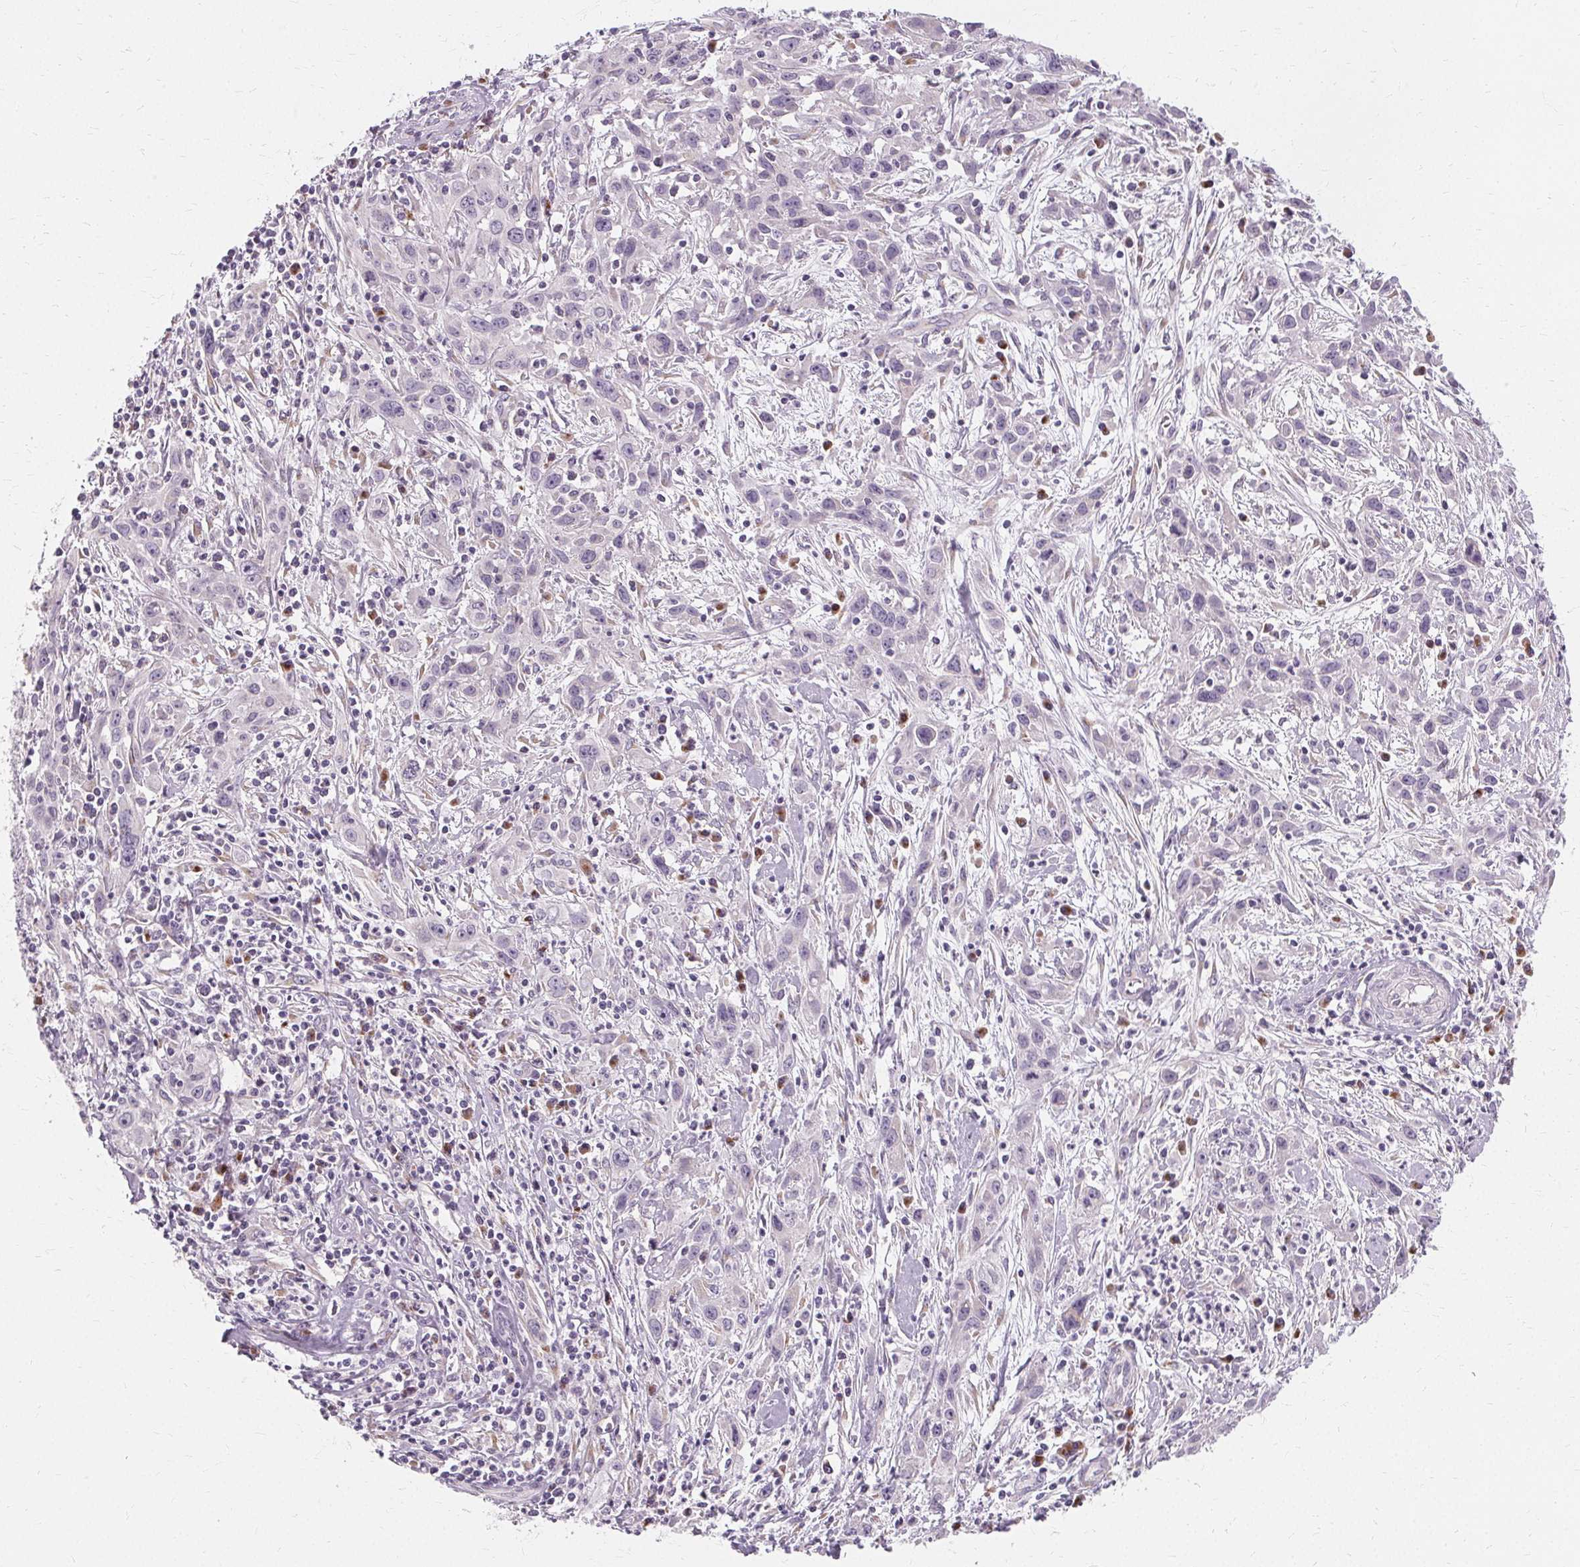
{"staining": {"intensity": "negative", "quantity": "none", "location": "none"}, "tissue": "cervical cancer", "cell_type": "Tumor cells", "image_type": "cancer", "snomed": [{"axis": "morphology", "description": "Squamous cell carcinoma, NOS"}, {"axis": "topography", "description": "Cervix"}], "caption": "An immunohistochemistry histopathology image of cervical cancer is shown. There is no staining in tumor cells of cervical cancer.", "gene": "FCRL3", "patient": {"sex": "female", "age": 38}}